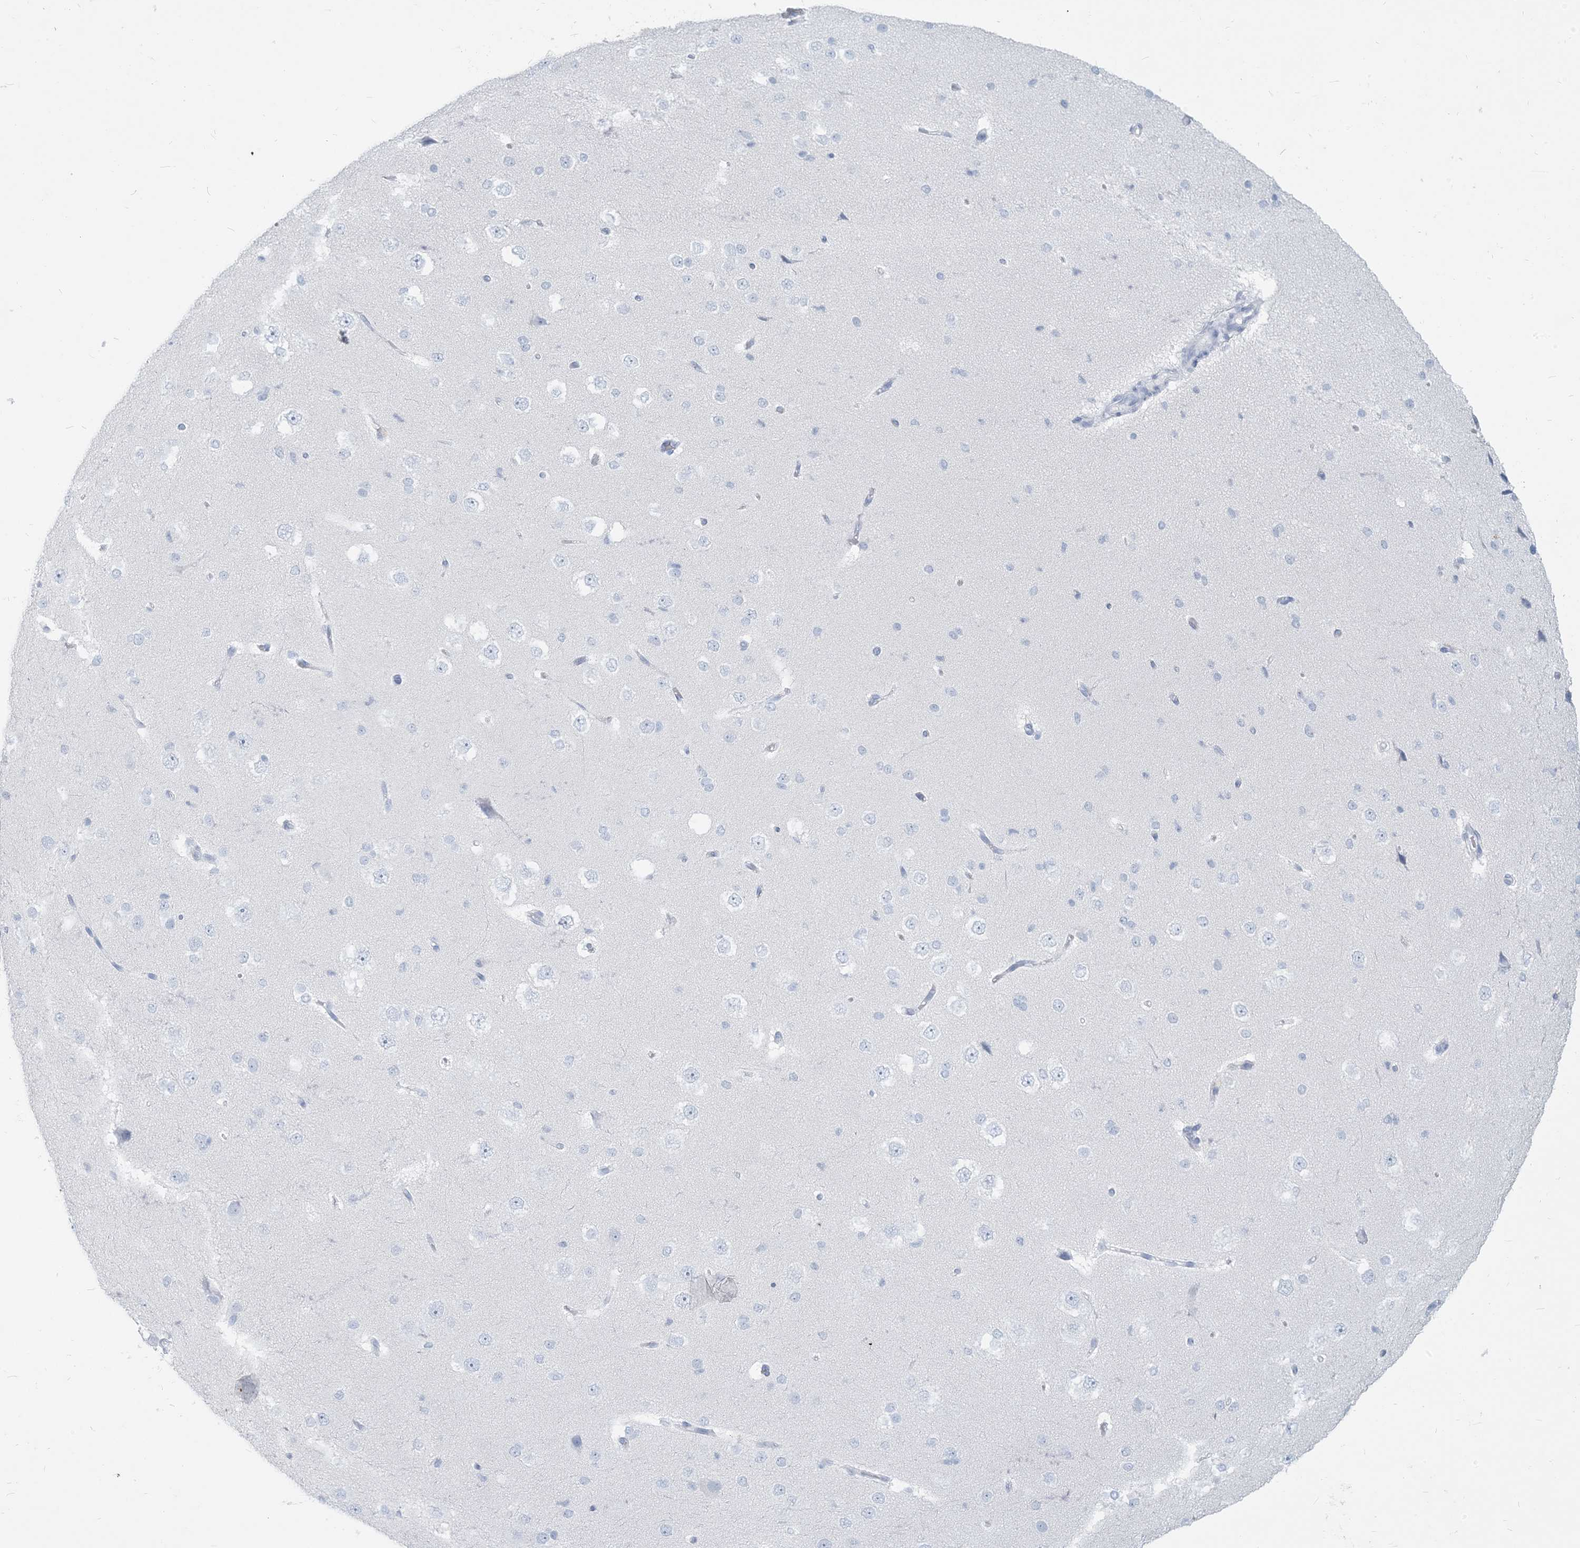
{"staining": {"intensity": "negative", "quantity": "none", "location": "none"}, "tissue": "cerebral cortex", "cell_type": "Endothelial cells", "image_type": "normal", "snomed": [{"axis": "morphology", "description": "Normal tissue, NOS"}, {"axis": "morphology", "description": "Developmental malformation"}, {"axis": "topography", "description": "Cerebral cortex"}], "caption": "Cerebral cortex was stained to show a protein in brown. There is no significant positivity in endothelial cells. The staining was performed using DAB to visualize the protein expression in brown, while the nuclei were stained in blue with hematoxylin (Magnification: 20x).", "gene": "HLA", "patient": {"sex": "female", "age": 30}}